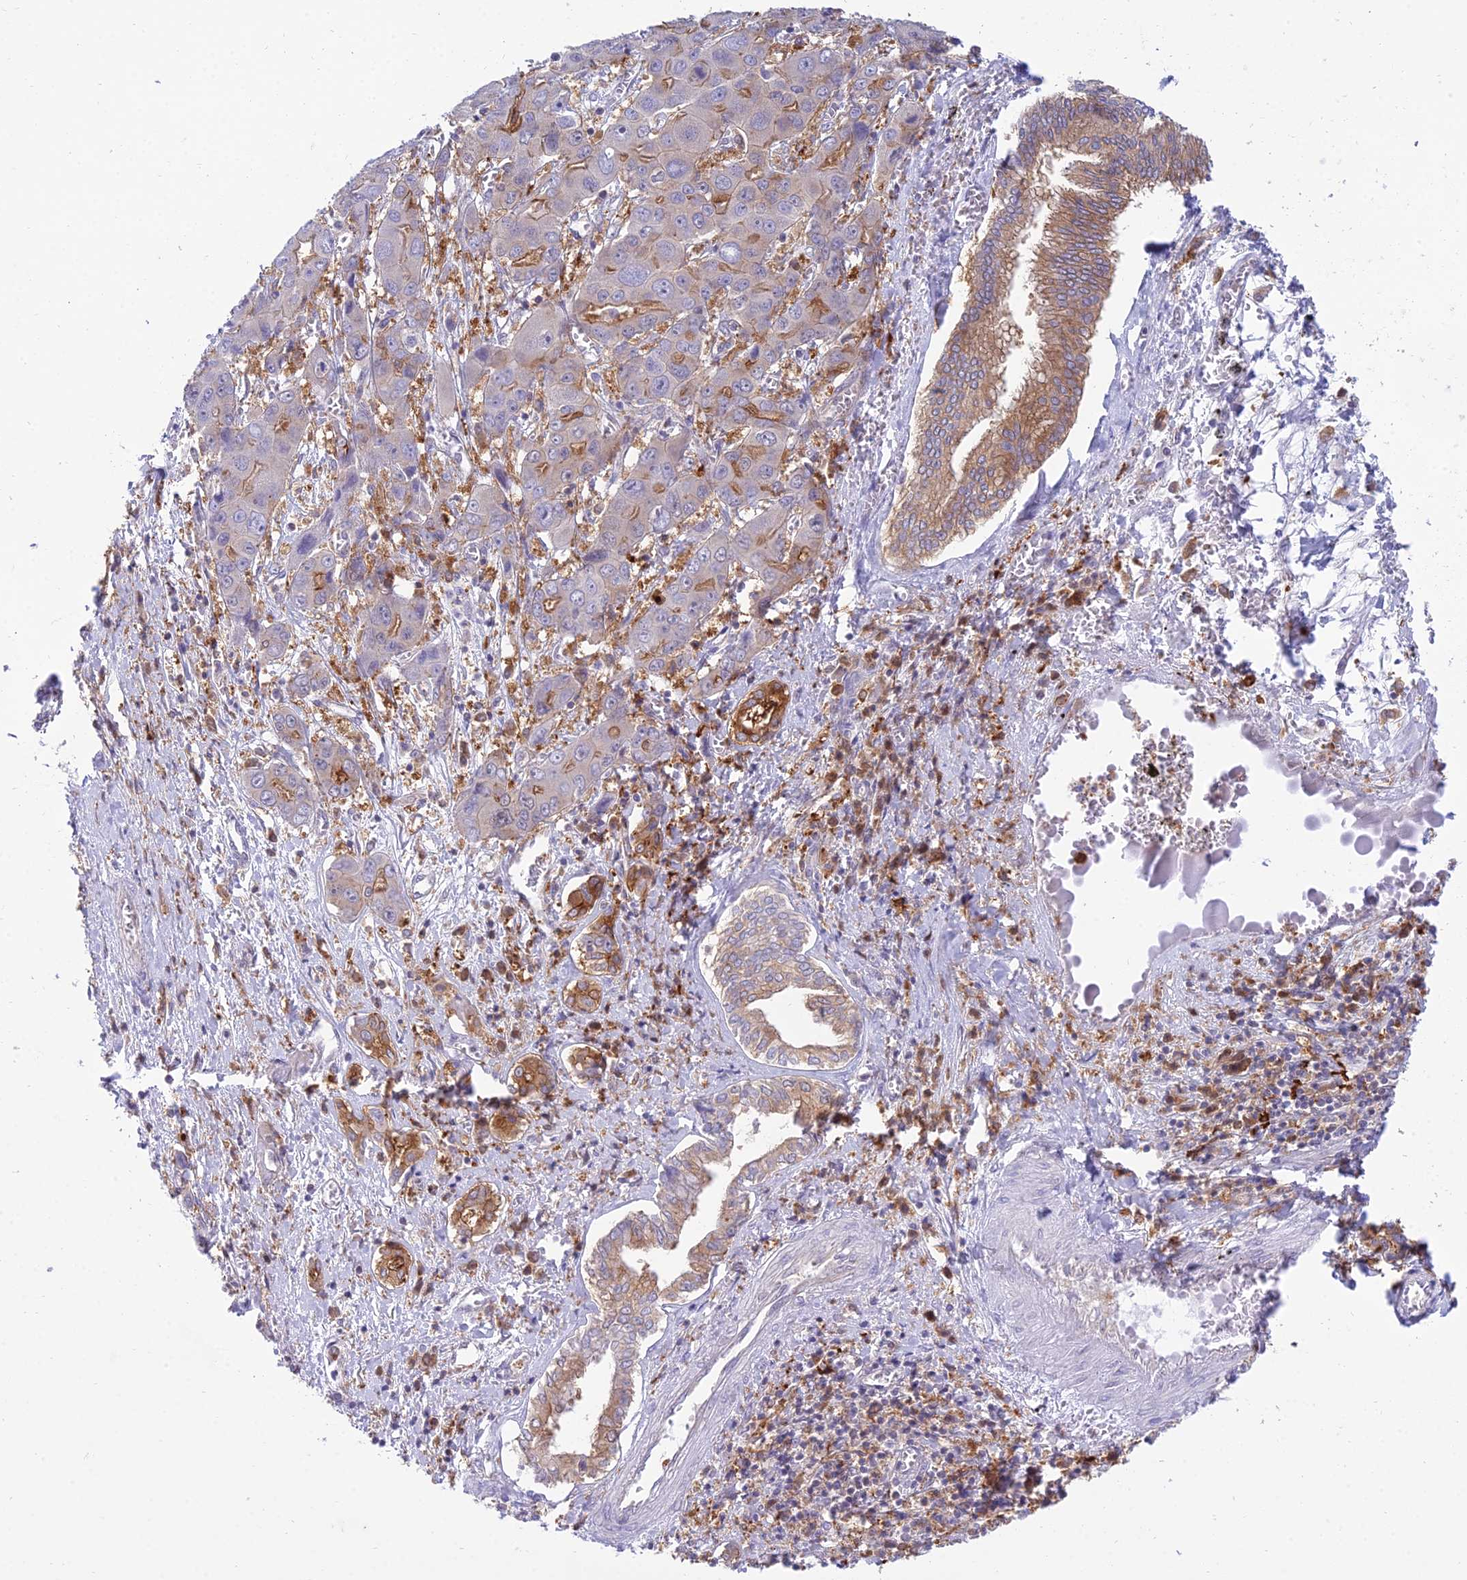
{"staining": {"intensity": "weak", "quantity": "<25%", "location": "cytoplasmic/membranous"}, "tissue": "liver cancer", "cell_type": "Tumor cells", "image_type": "cancer", "snomed": [{"axis": "morphology", "description": "Cholangiocarcinoma"}, {"axis": "topography", "description": "Liver"}], "caption": "An image of liver cholangiocarcinoma stained for a protein shows no brown staining in tumor cells. (DAB (3,3'-diaminobenzidine) IHC, high magnification).", "gene": "UBE2G1", "patient": {"sex": "male", "age": 67}}